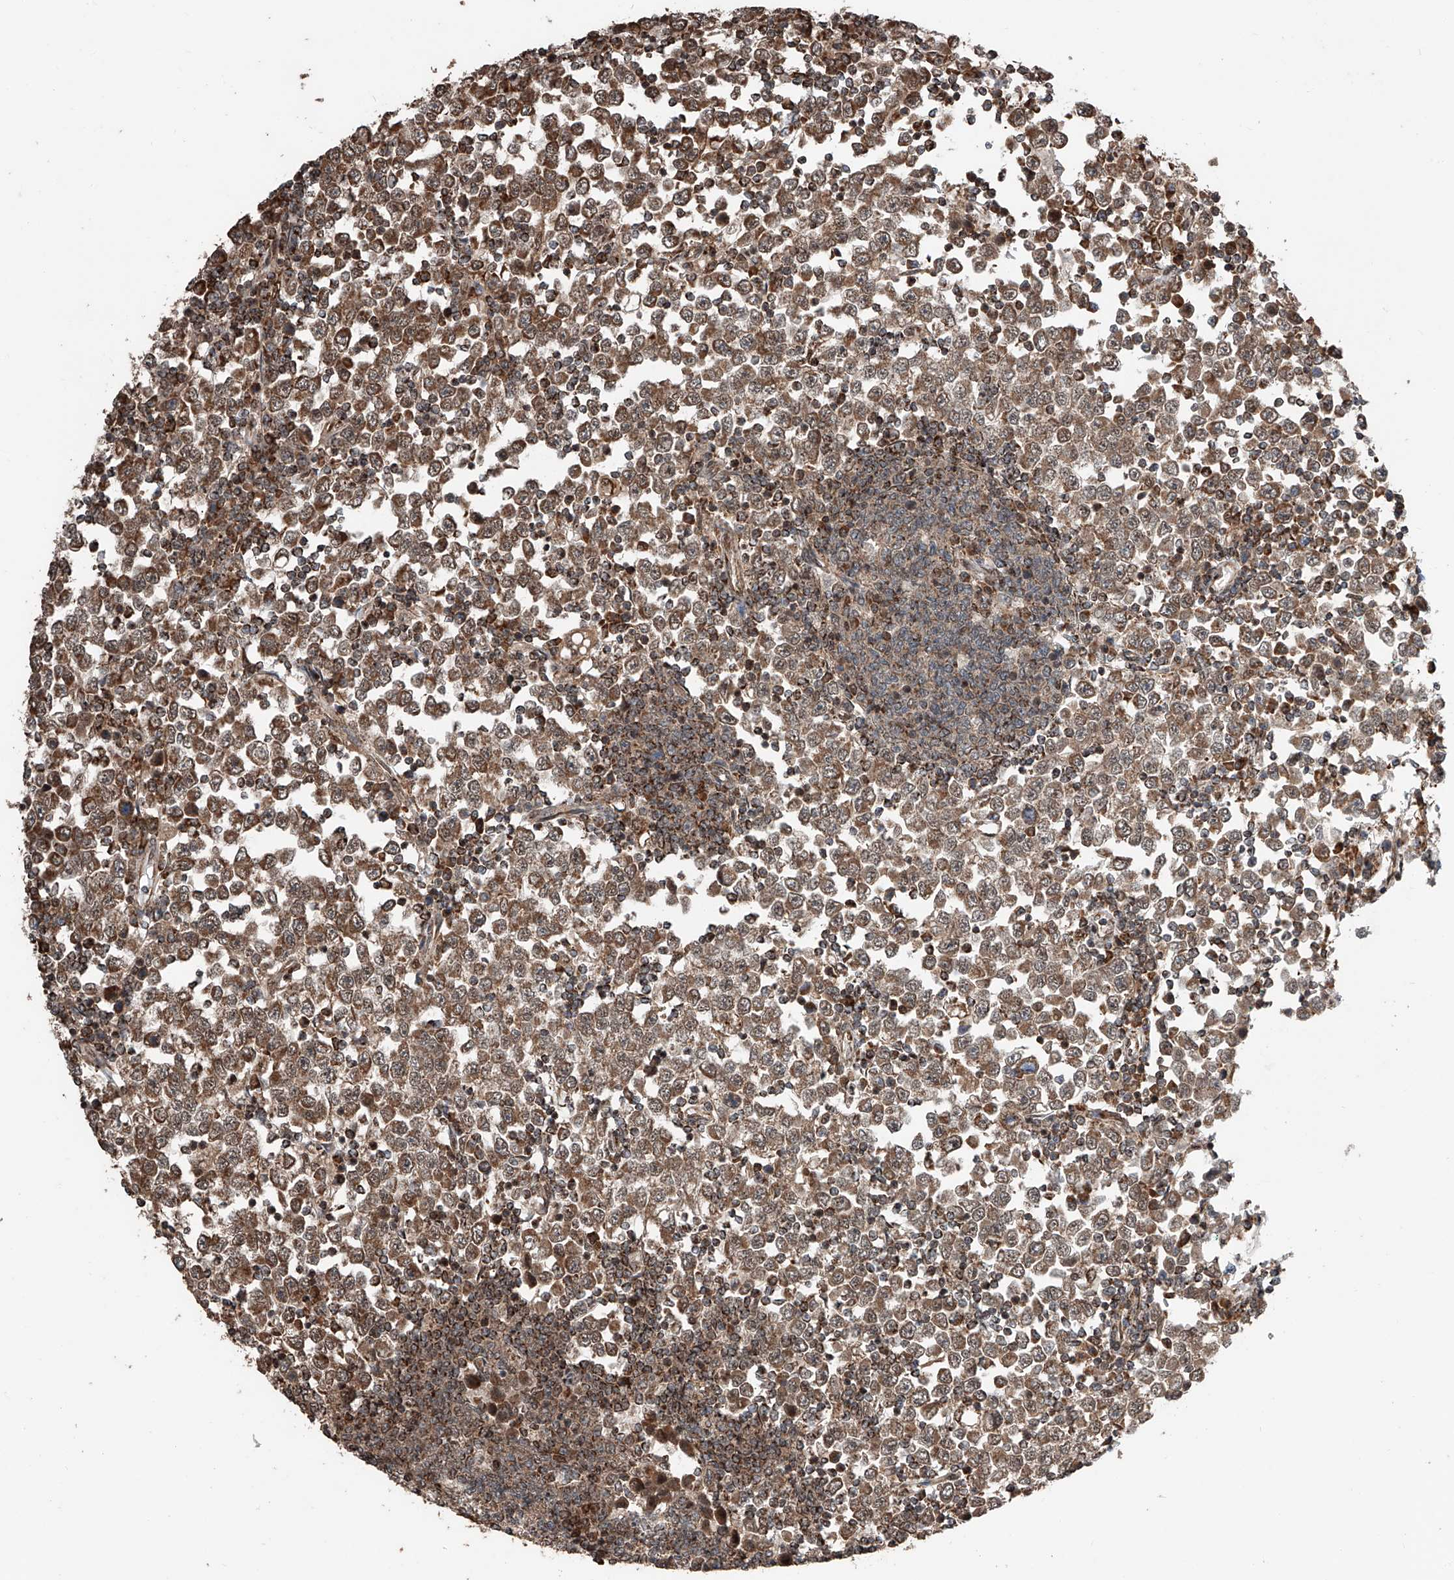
{"staining": {"intensity": "moderate", "quantity": ">75%", "location": "cytoplasmic/membranous"}, "tissue": "testis cancer", "cell_type": "Tumor cells", "image_type": "cancer", "snomed": [{"axis": "morphology", "description": "Seminoma, NOS"}, {"axis": "topography", "description": "Testis"}], "caption": "Brown immunohistochemical staining in human seminoma (testis) reveals moderate cytoplasmic/membranous expression in approximately >75% of tumor cells.", "gene": "ZNF445", "patient": {"sex": "male", "age": 65}}